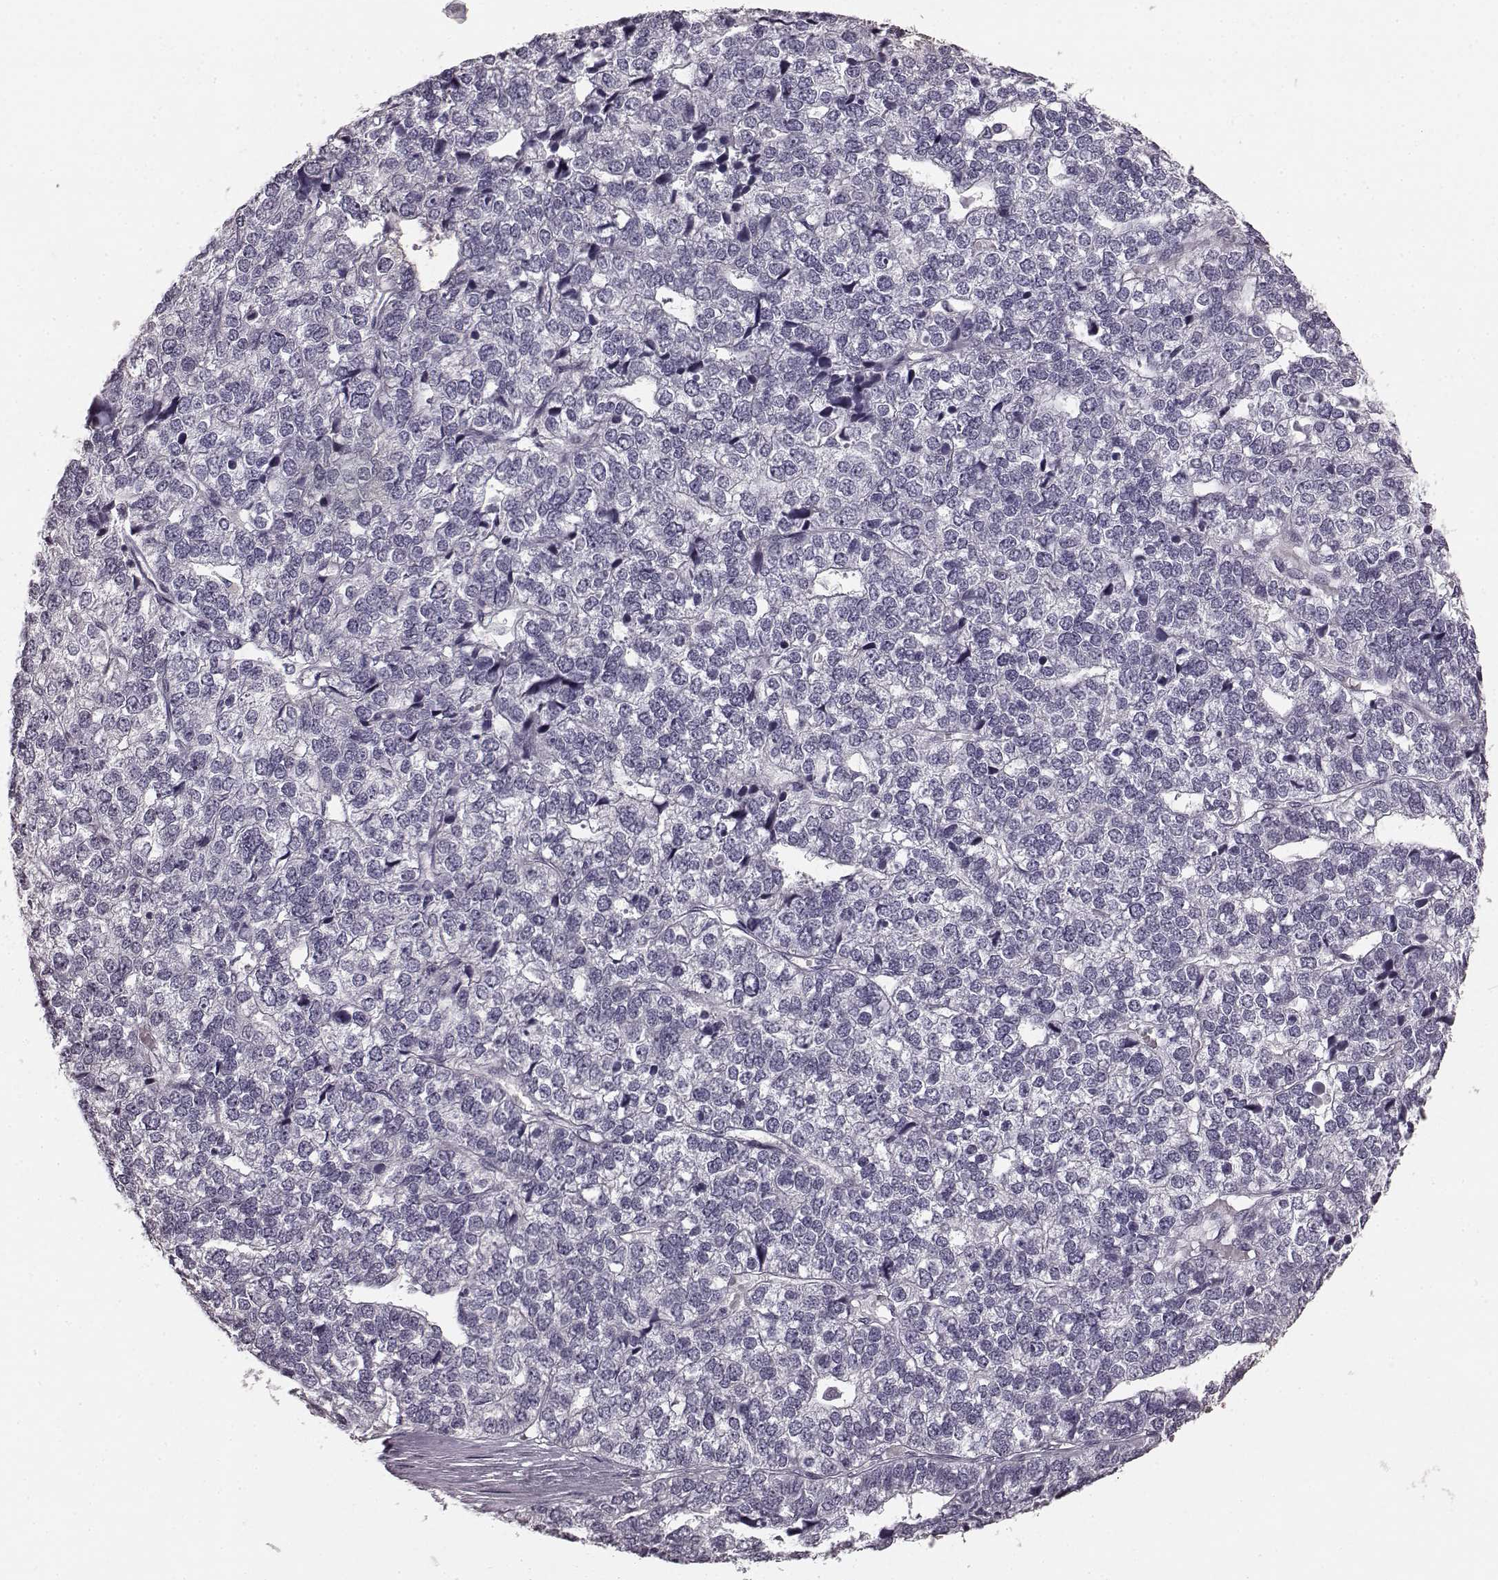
{"staining": {"intensity": "negative", "quantity": "none", "location": "none"}, "tissue": "stomach cancer", "cell_type": "Tumor cells", "image_type": "cancer", "snomed": [{"axis": "morphology", "description": "Adenocarcinoma, NOS"}, {"axis": "topography", "description": "Stomach"}], "caption": "This is an IHC image of stomach cancer. There is no staining in tumor cells.", "gene": "RIT2", "patient": {"sex": "male", "age": 69}}